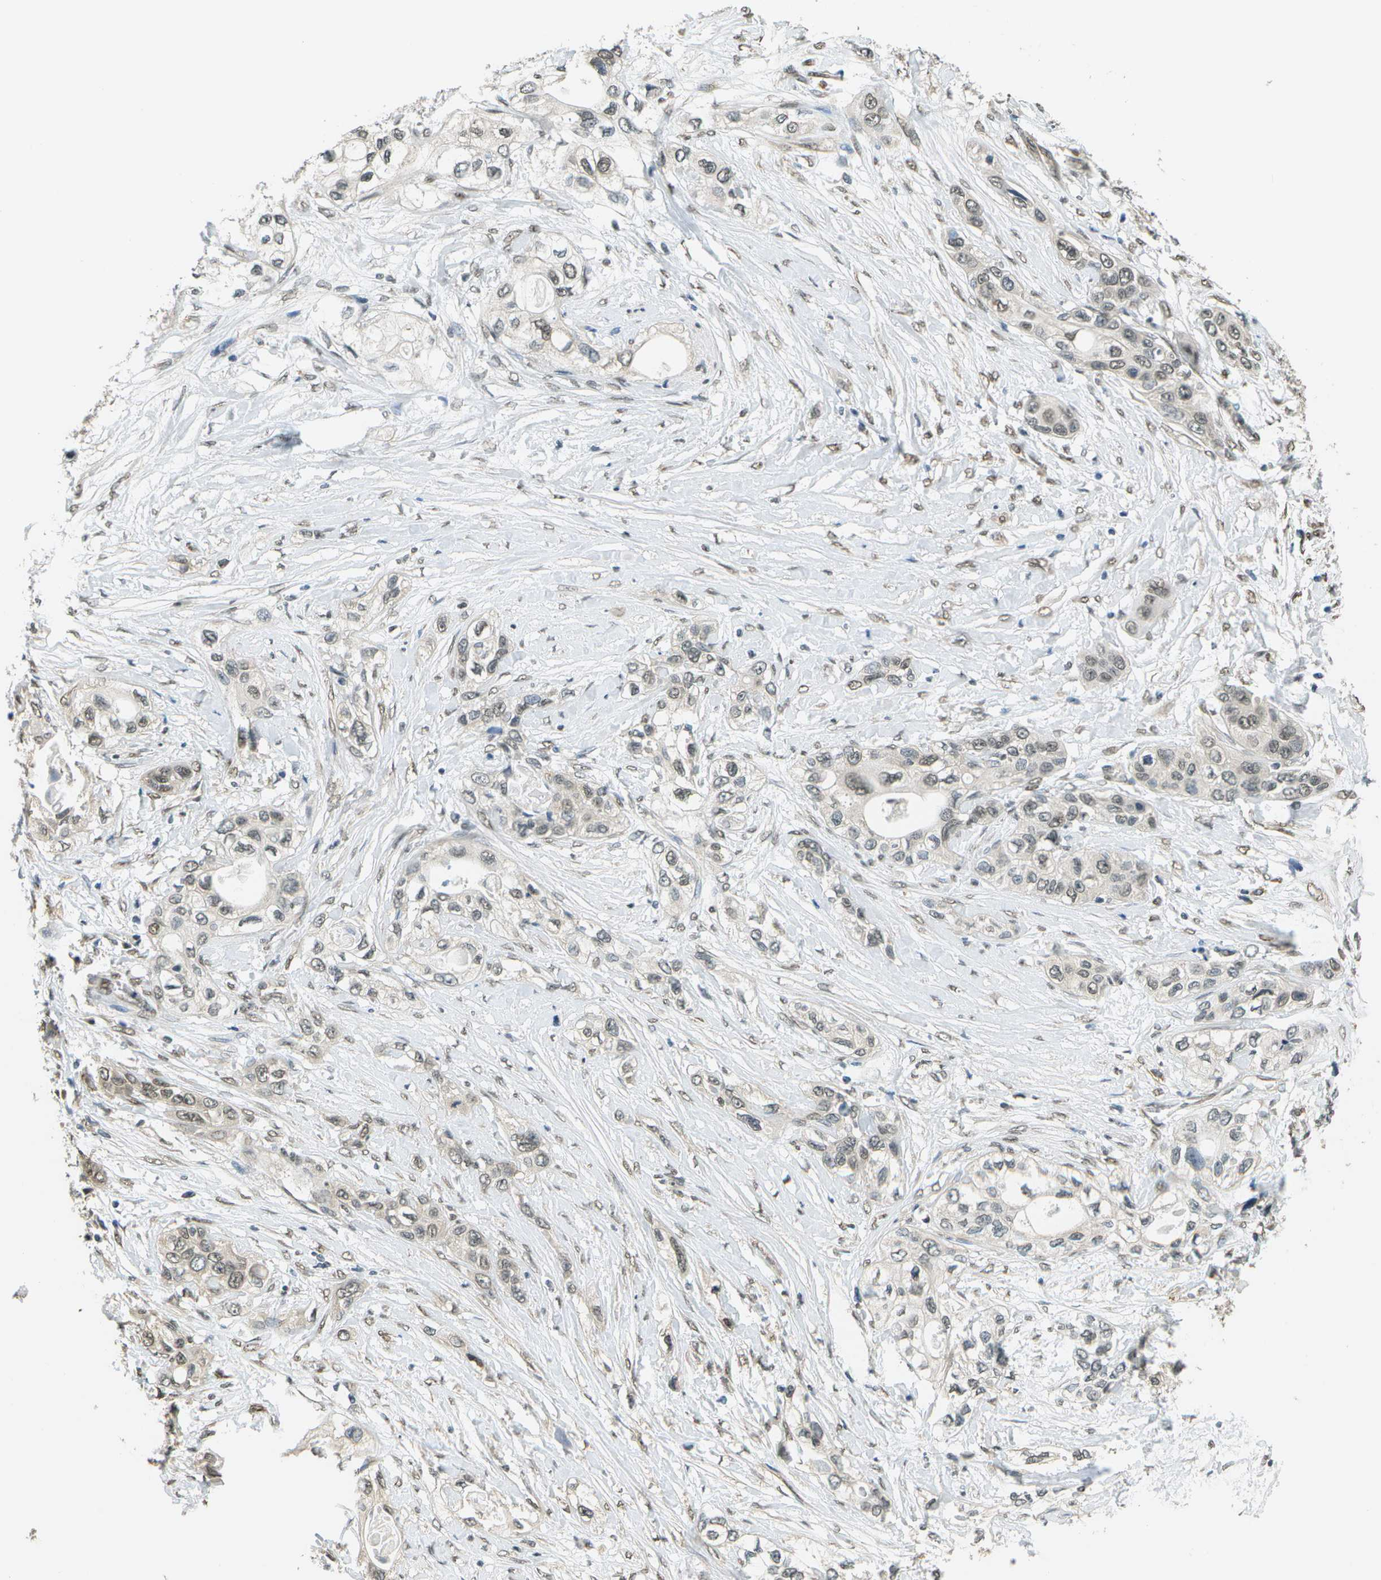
{"staining": {"intensity": "weak", "quantity": ">75%", "location": "nuclear"}, "tissue": "pancreatic cancer", "cell_type": "Tumor cells", "image_type": "cancer", "snomed": [{"axis": "morphology", "description": "Adenocarcinoma, NOS"}, {"axis": "topography", "description": "Pancreas"}], "caption": "Pancreatic cancer was stained to show a protein in brown. There is low levels of weak nuclear expression in about >75% of tumor cells. (brown staining indicates protein expression, while blue staining denotes nuclei).", "gene": "ABL2", "patient": {"sex": "female", "age": 70}}